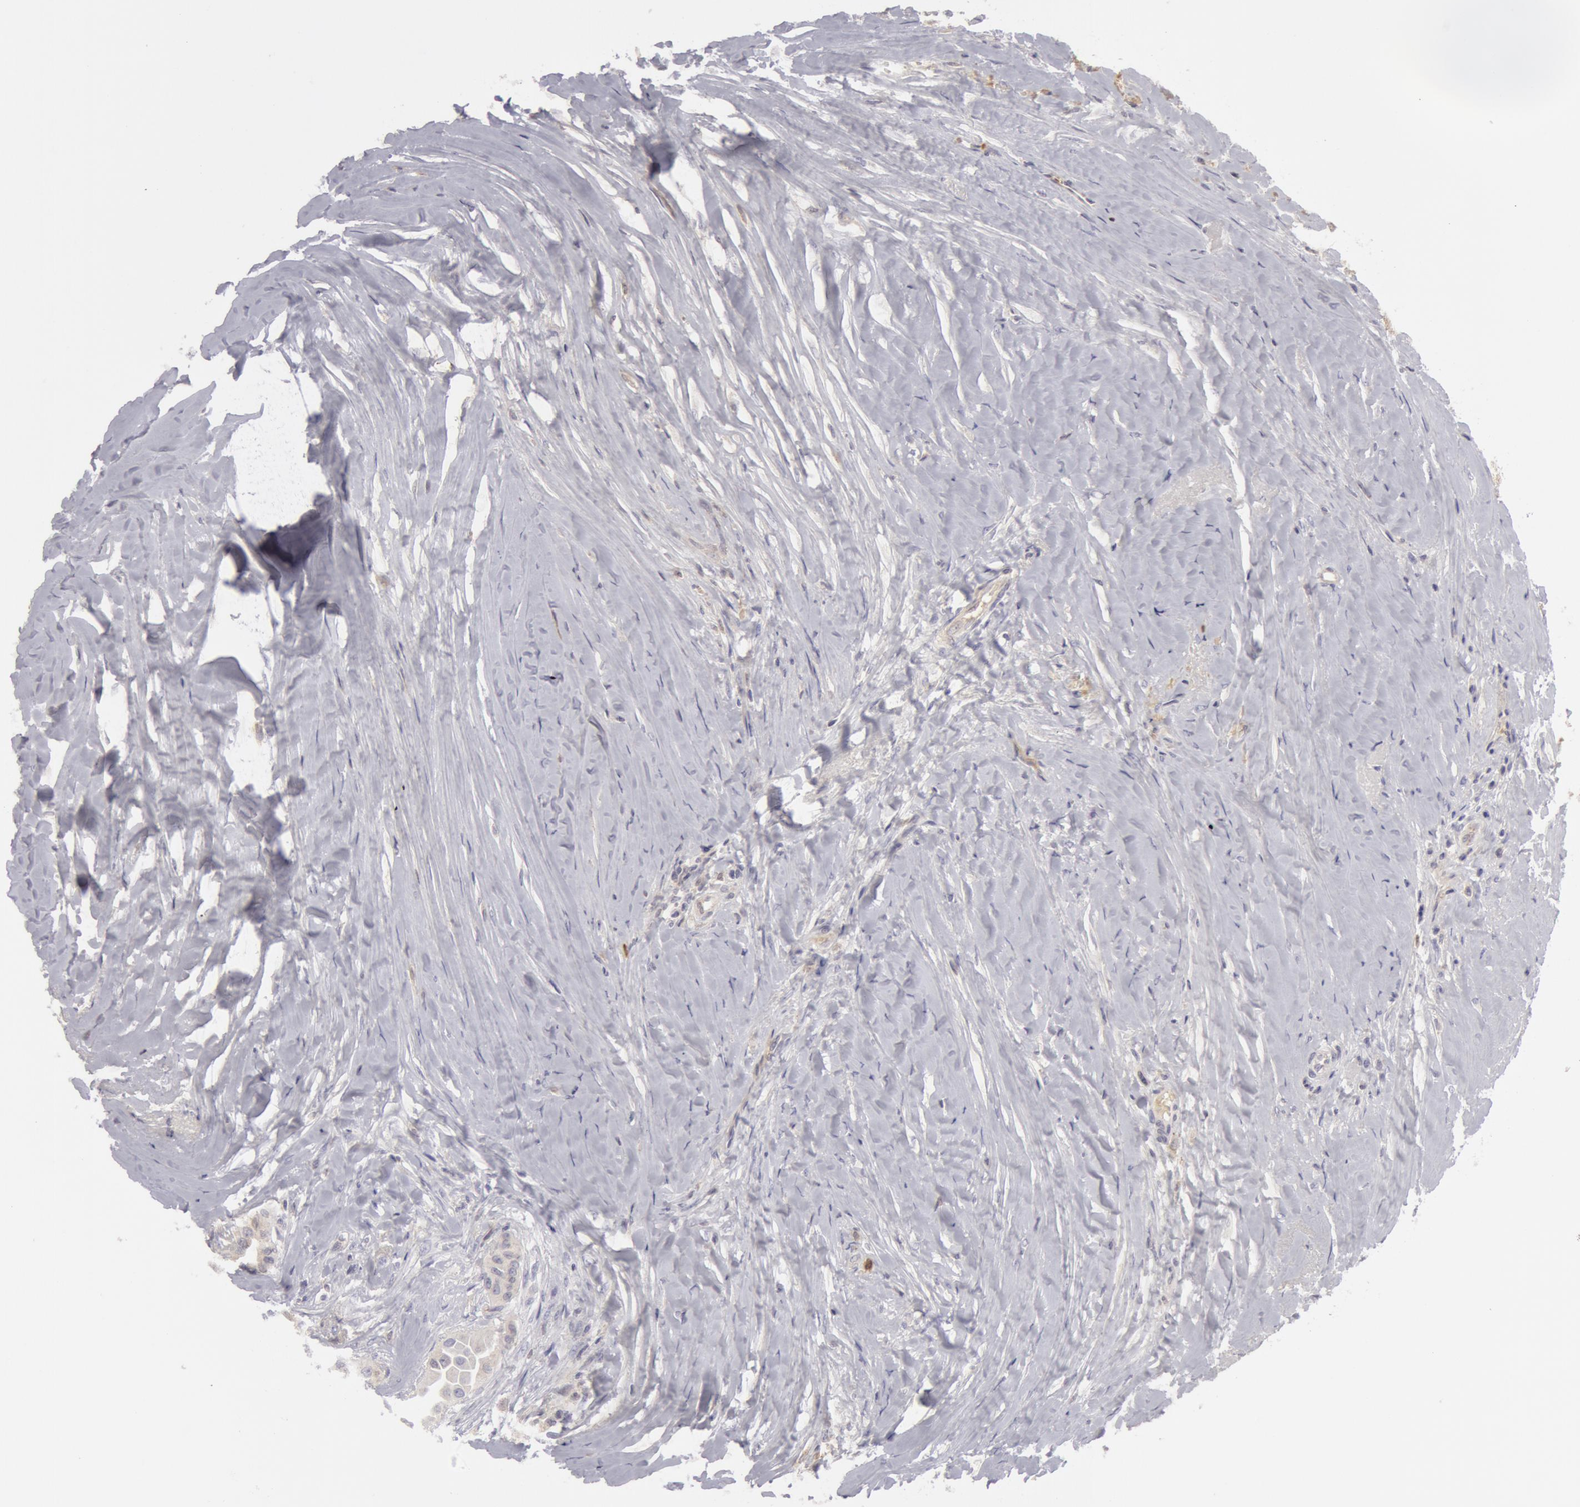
{"staining": {"intensity": "weak", "quantity": "25%-75%", "location": "cytoplasmic/membranous"}, "tissue": "thyroid cancer", "cell_type": "Tumor cells", "image_type": "cancer", "snomed": [{"axis": "morphology", "description": "Papillary adenocarcinoma, NOS"}, {"axis": "topography", "description": "Thyroid gland"}], "caption": "Thyroid papillary adenocarcinoma was stained to show a protein in brown. There is low levels of weak cytoplasmic/membranous positivity in about 25%-75% of tumor cells.", "gene": "CAT", "patient": {"sex": "male", "age": 87}}